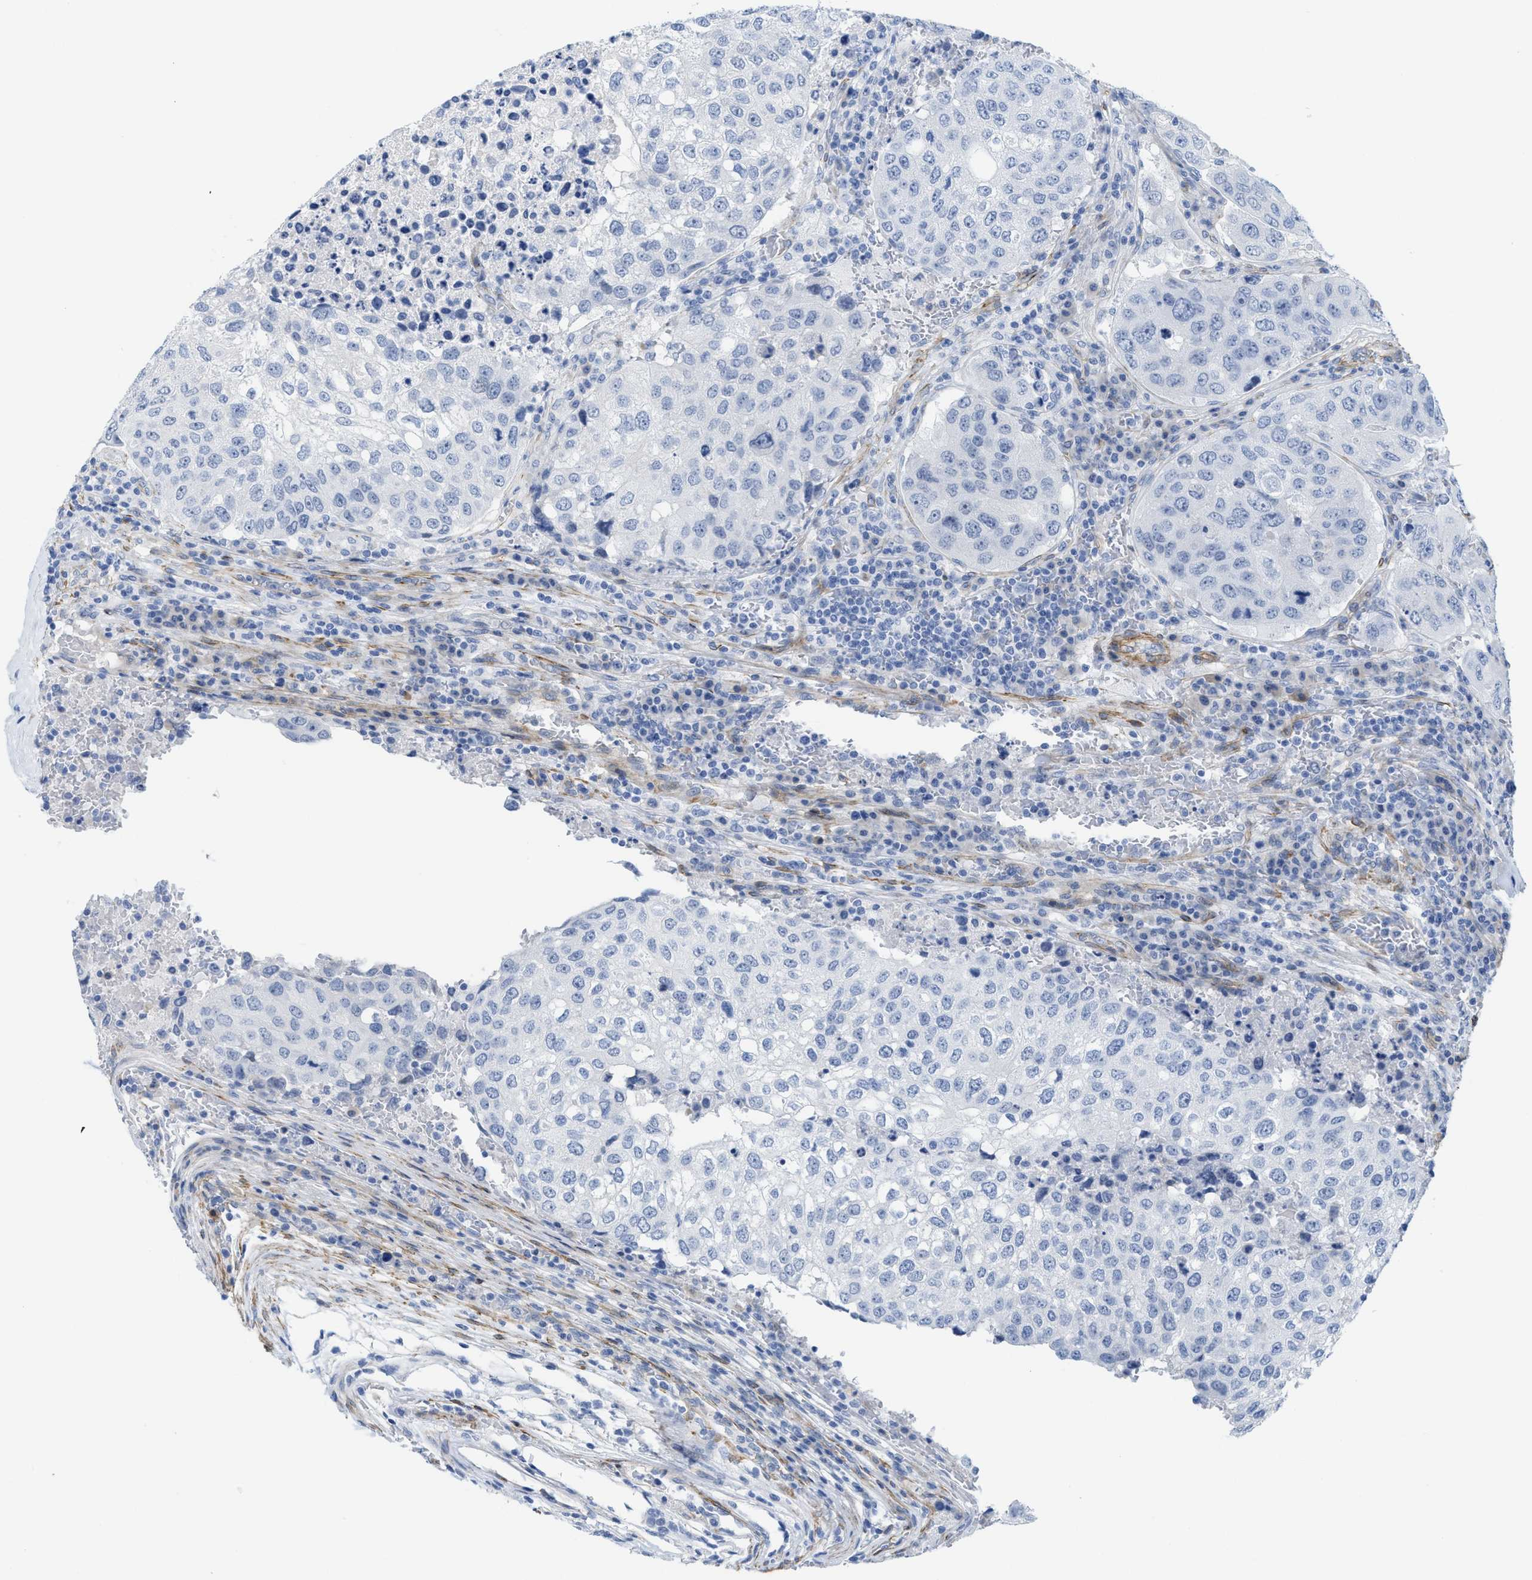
{"staining": {"intensity": "negative", "quantity": "none", "location": "none"}, "tissue": "urothelial cancer", "cell_type": "Tumor cells", "image_type": "cancer", "snomed": [{"axis": "morphology", "description": "Urothelial carcinoma, High grade"}, {"axis": "topography", "description": "Lymph node"}, {"axis": "topography", "description": "Urinary bladder"}], "caption": "Tumor cells are negative for protein expression in human urothelial cancer.", "gene": "TUB", "patient": {"sex": "male", "age": 51}}